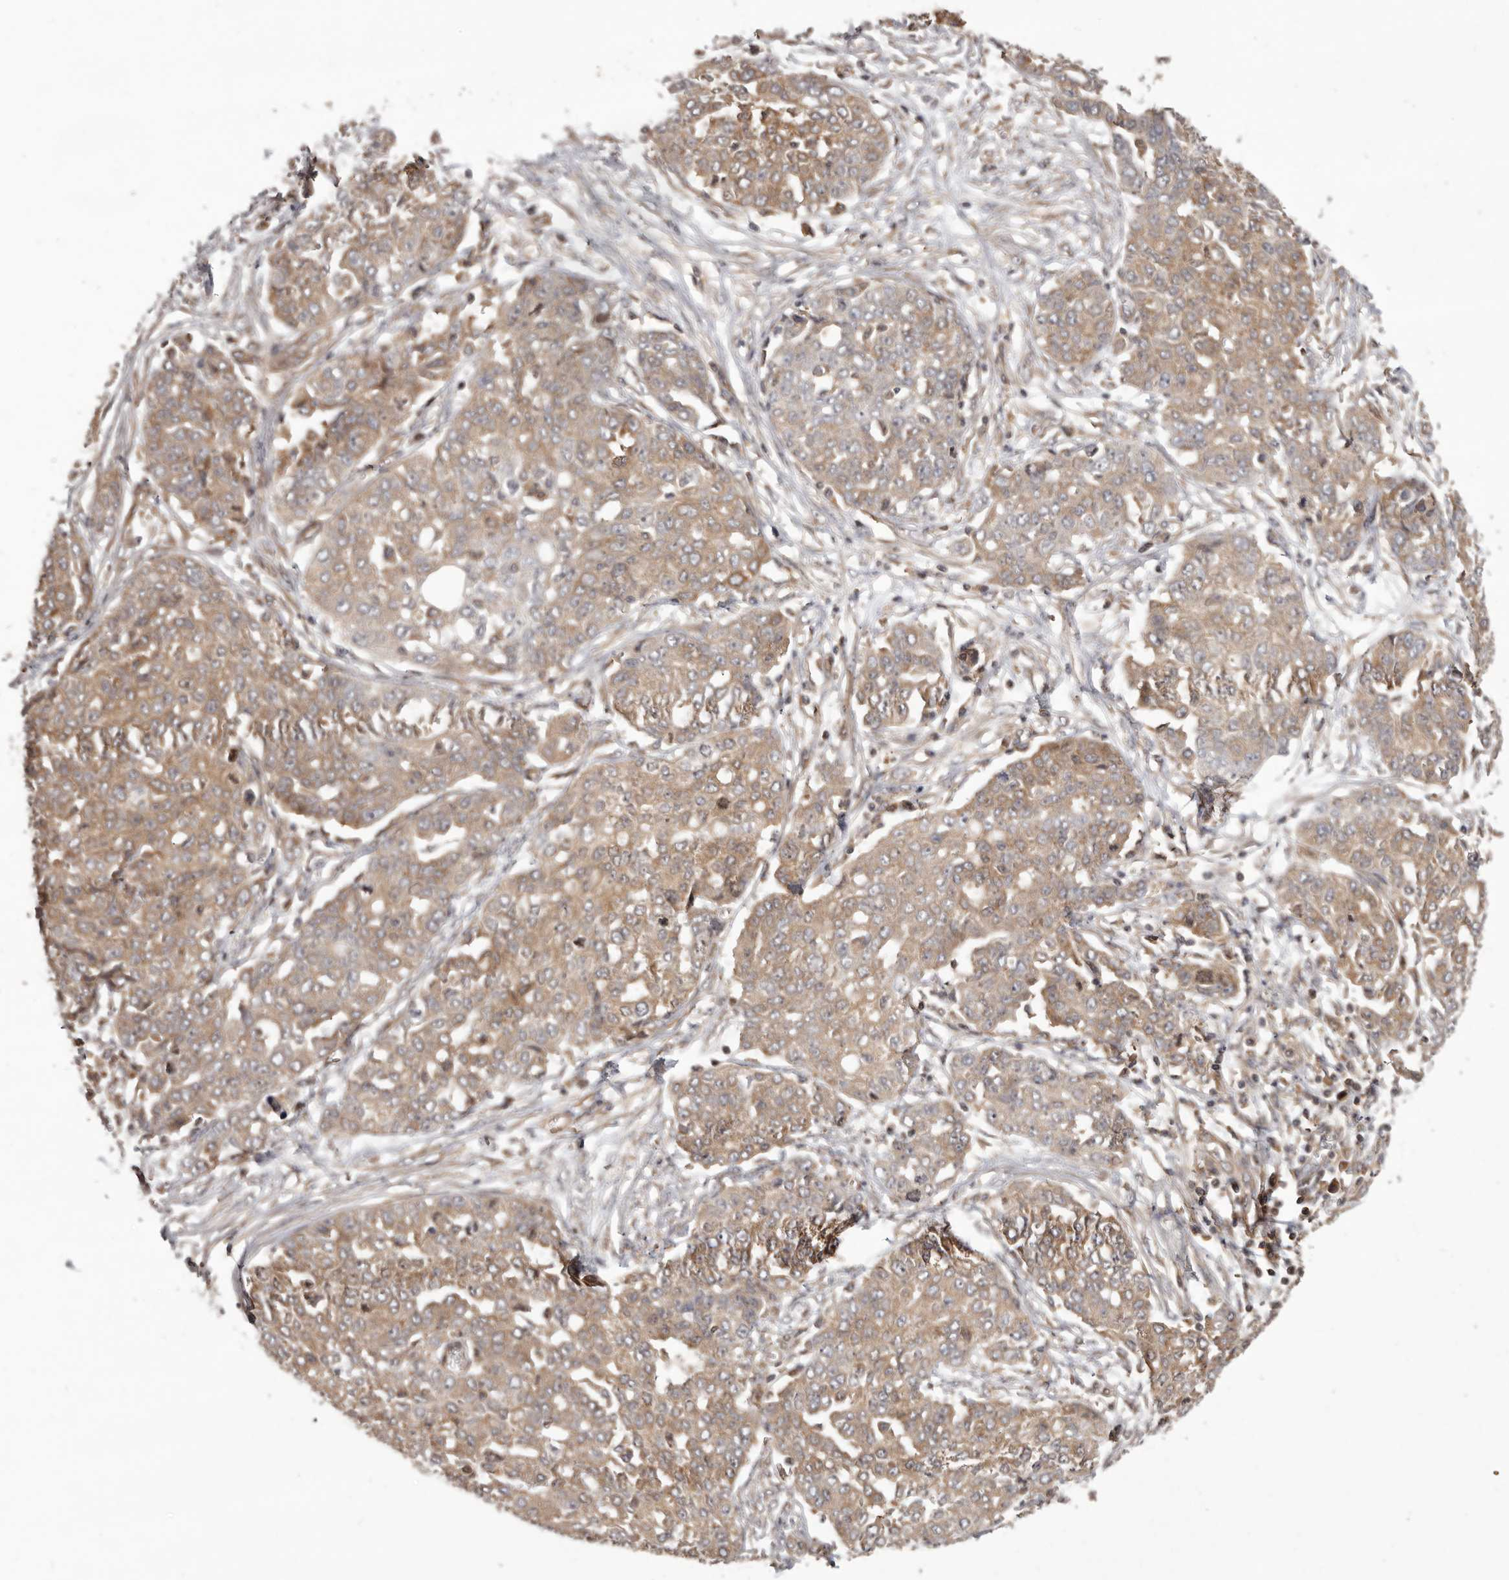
{"staining": {"intensity": "moderate", "quantity": ">75%", "location": "cytoplasmic/membranous"}, "tissue": "ovarian cancer", "cell_type": "Tumor cells", "image_type": "cancer", "snomed": [{"axis": "morphology", "description": "Cystadenocarcinoma, serous, NOS"}, {"axis": "topography", "description": "Soft tissue"}, {"axis": "topography", "description": "Ovary"}], "caption": "Serous cystadenocarcinoma (ovarian) stained with DAB (3,3'-diaminobenzidine) immunohistochemistry displays medium levels of moderate cytoplasmic/membranous expression in about >75% of tumor cells. The staining was performed using DAB (3,3'-diaminobenzidine), with brown indicating positive protein expression. Nuclei are stained blue with hematoxylin.", "gene": "NFKBIA", "patient": {"sex": "female", "age": 57}}